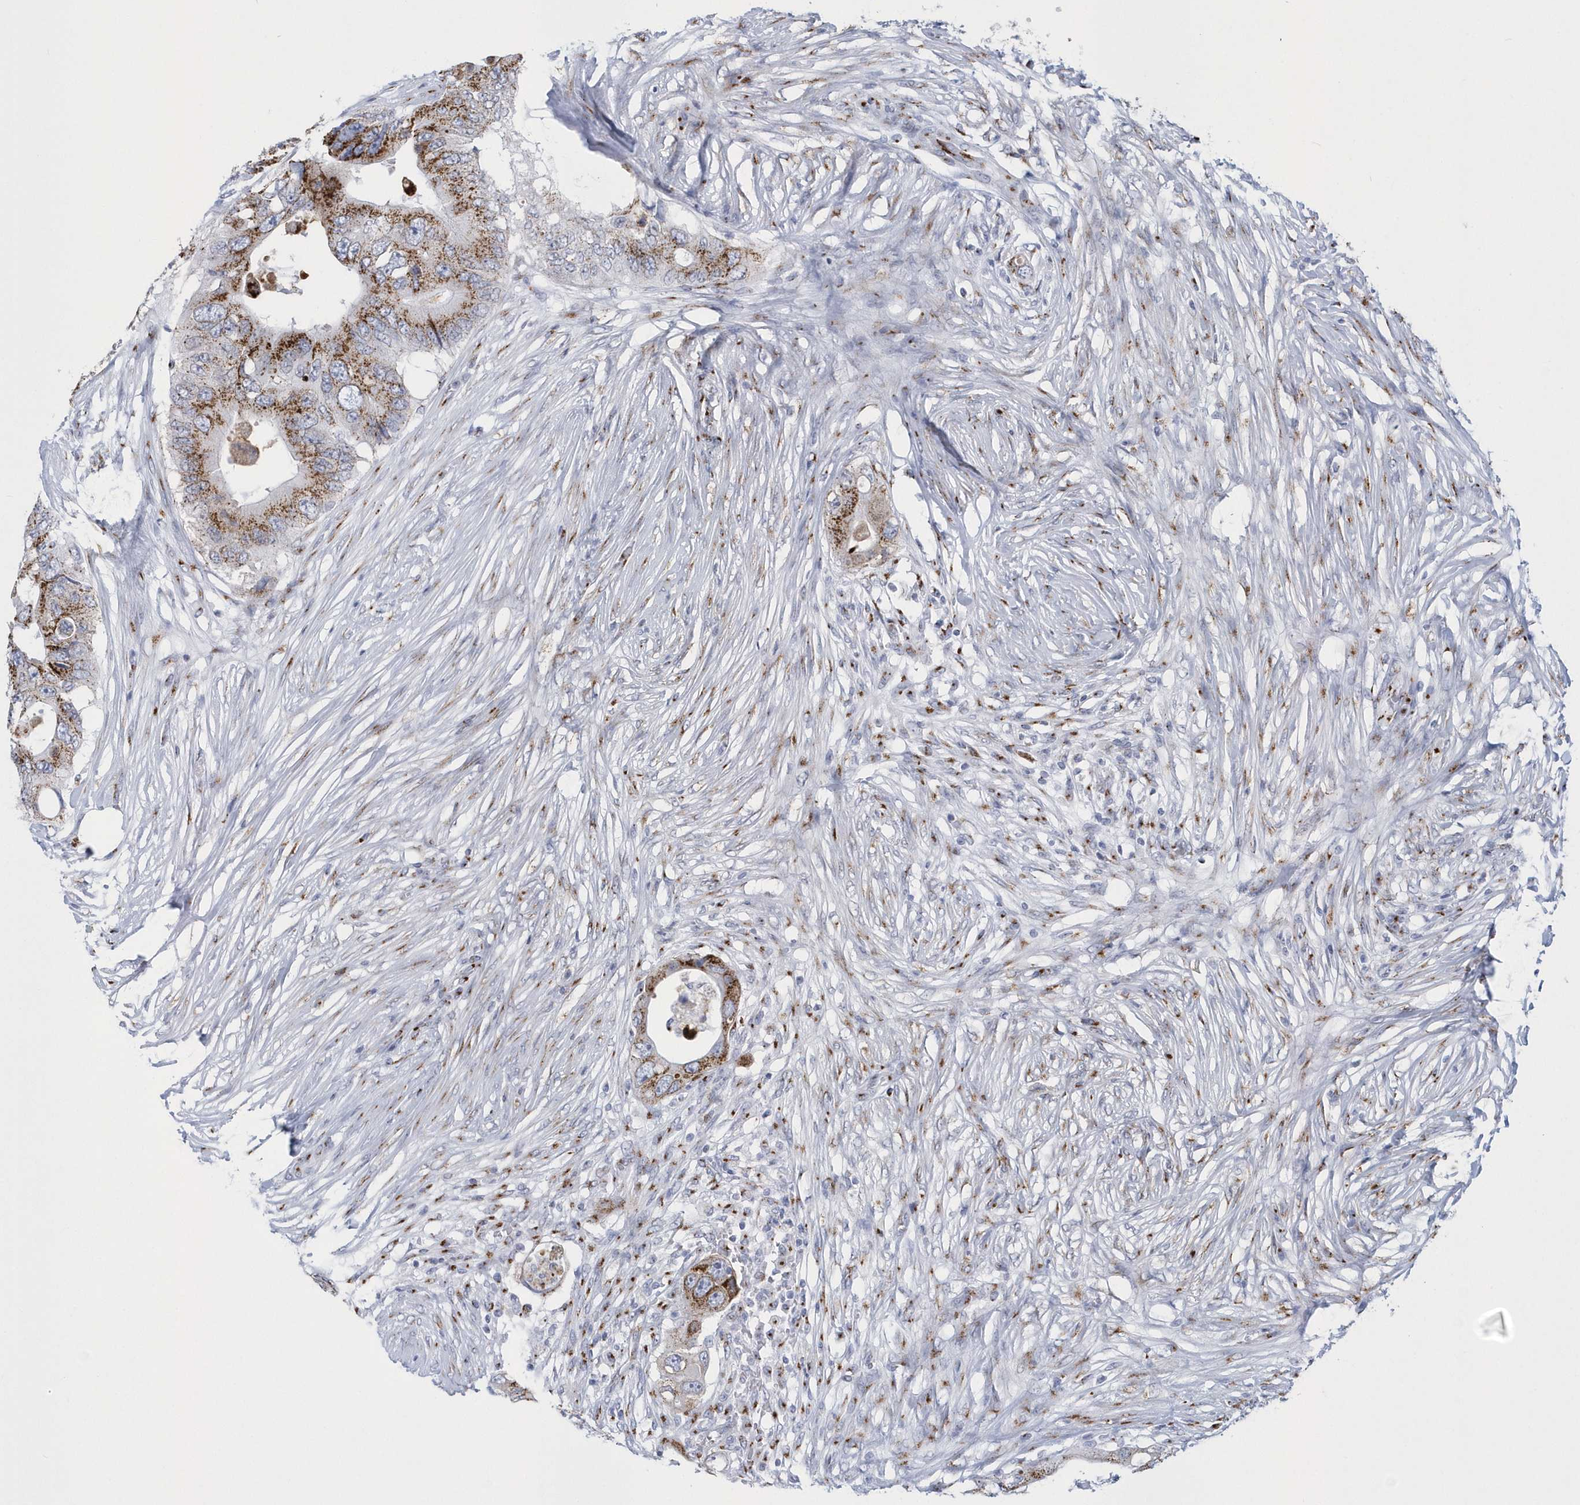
{"staining": {"intensity": "moderate", "quantity": ">75%", "location": "cytoplasmic/membranous"}, "tissue": "colorectal cancer", "cell_type": "Tumor cells", "image_type": "cancer", "snomed": [{"axis": "morphology", "description": "Adenocarcinoma, NOS"}, {"axis": "topography", "description": "Colon"}], "caption": "Adenocarcinoma (colorectal) was stained to show a protein in brown. There is medium levels of moderate cytoplasmic/membranous positivity in approximately >75% of tumor cells. The staining is performed using DAB (3,3'-diaminobenzidine) brown chromogen to label protein expression. The nuclei are counter-stained blue using hematoxylin.", "gene": "SLX9", "patient": {"sex": "male", "age": 71}}